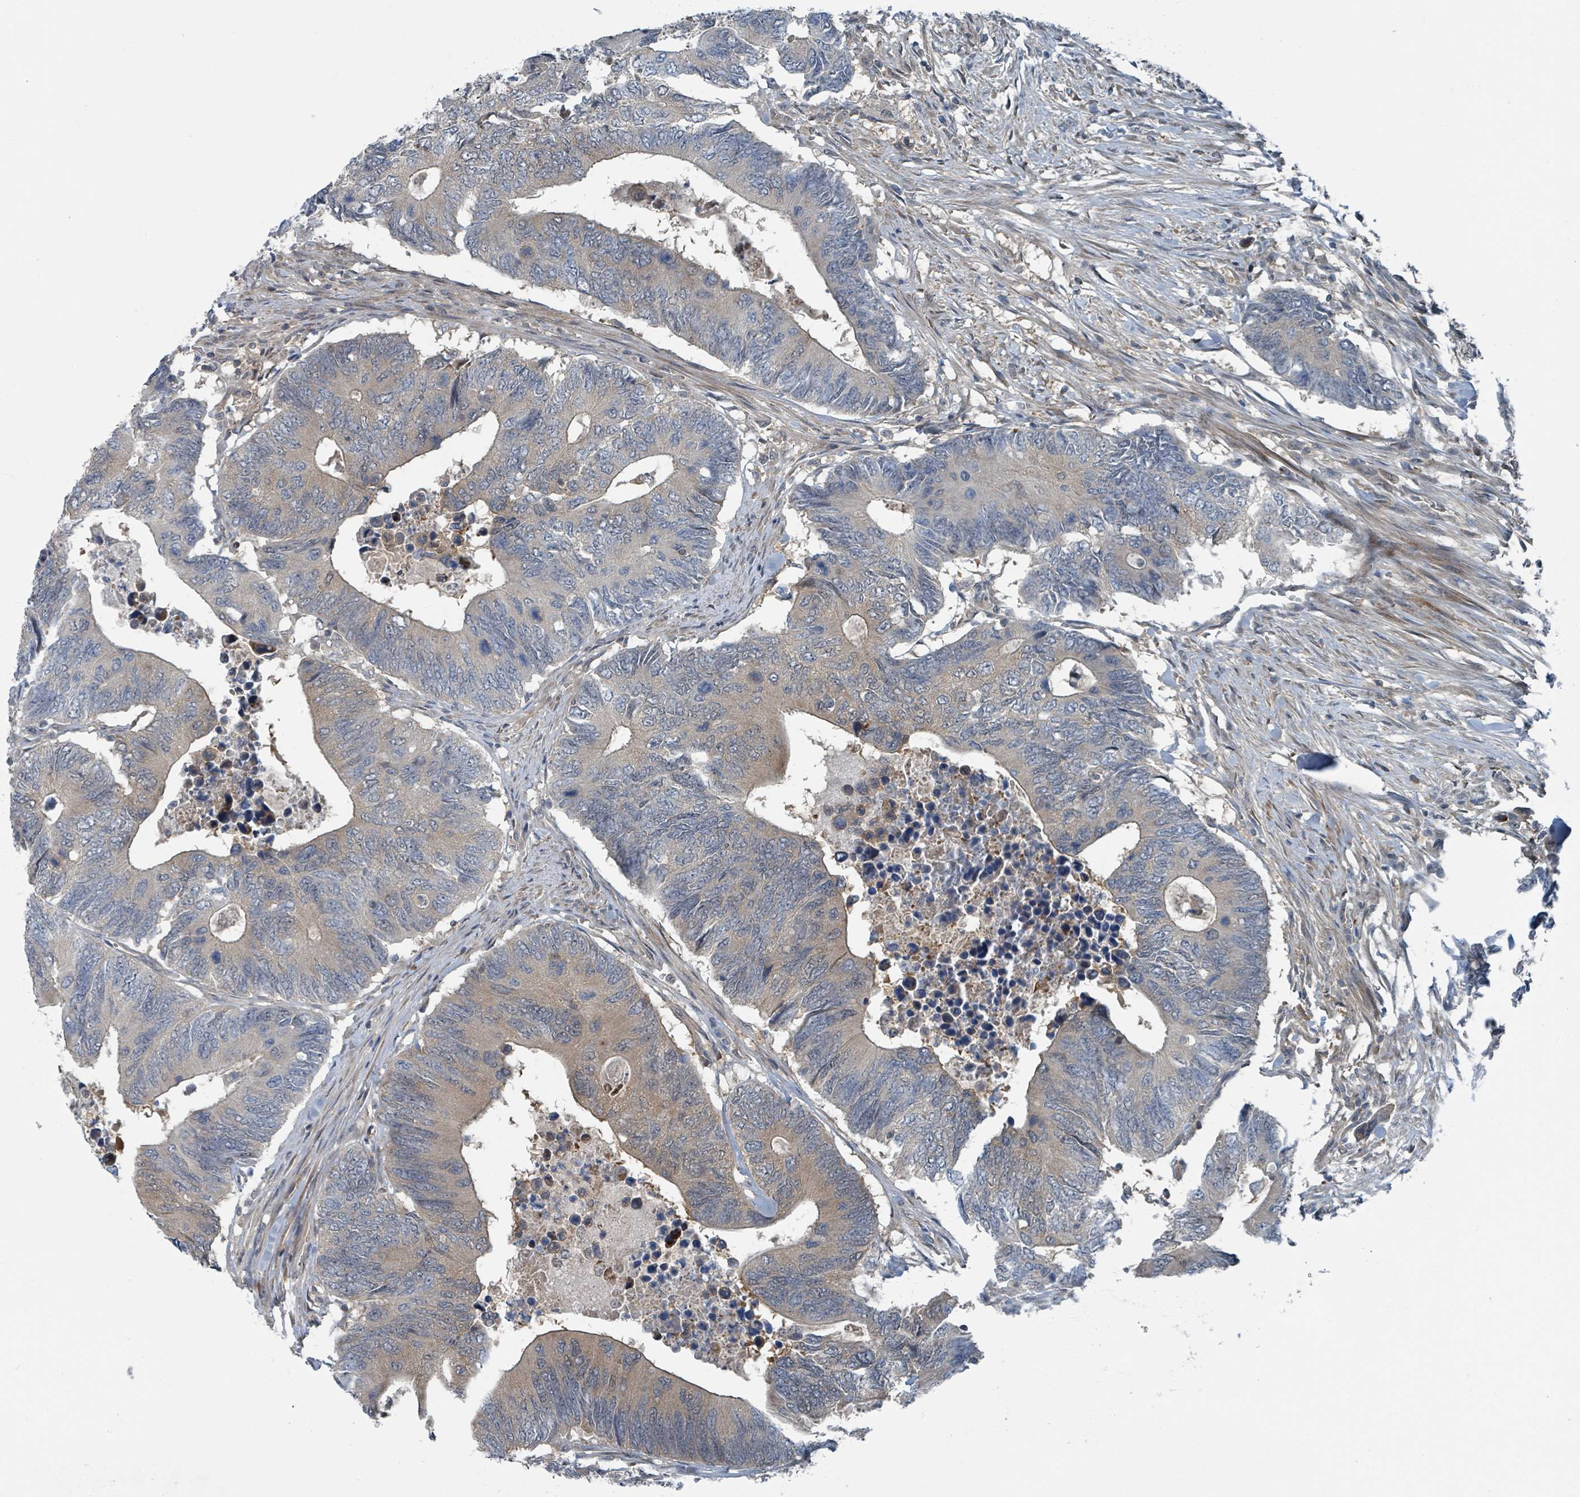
{"staining": {"intensity": "weak", "quantity": "25%-75%", "location": "cytoplasmic/membranous"}, "tissue": "colorectal cancer", "cell_type": "Tumor cells", "image_type": "cancer", "snomed": [{"axis": "morphology", "description": "Adenocarcinoma, NOS"}, {"axis": "topography", "description": "Colon"}], "caption": "Tumor cells display weak cytoplasmic/membranous staining in approximately 25%-75% of cells in colorectal cancer. The staining is performed using DAB (3,3'-diaminobenzidine) brown chromogen to label protein expression. The nuclei are counter-stained blue using hematoxylin.", "gene": "GOLGA7", "patient": {"sex": "male", "age": 87}}